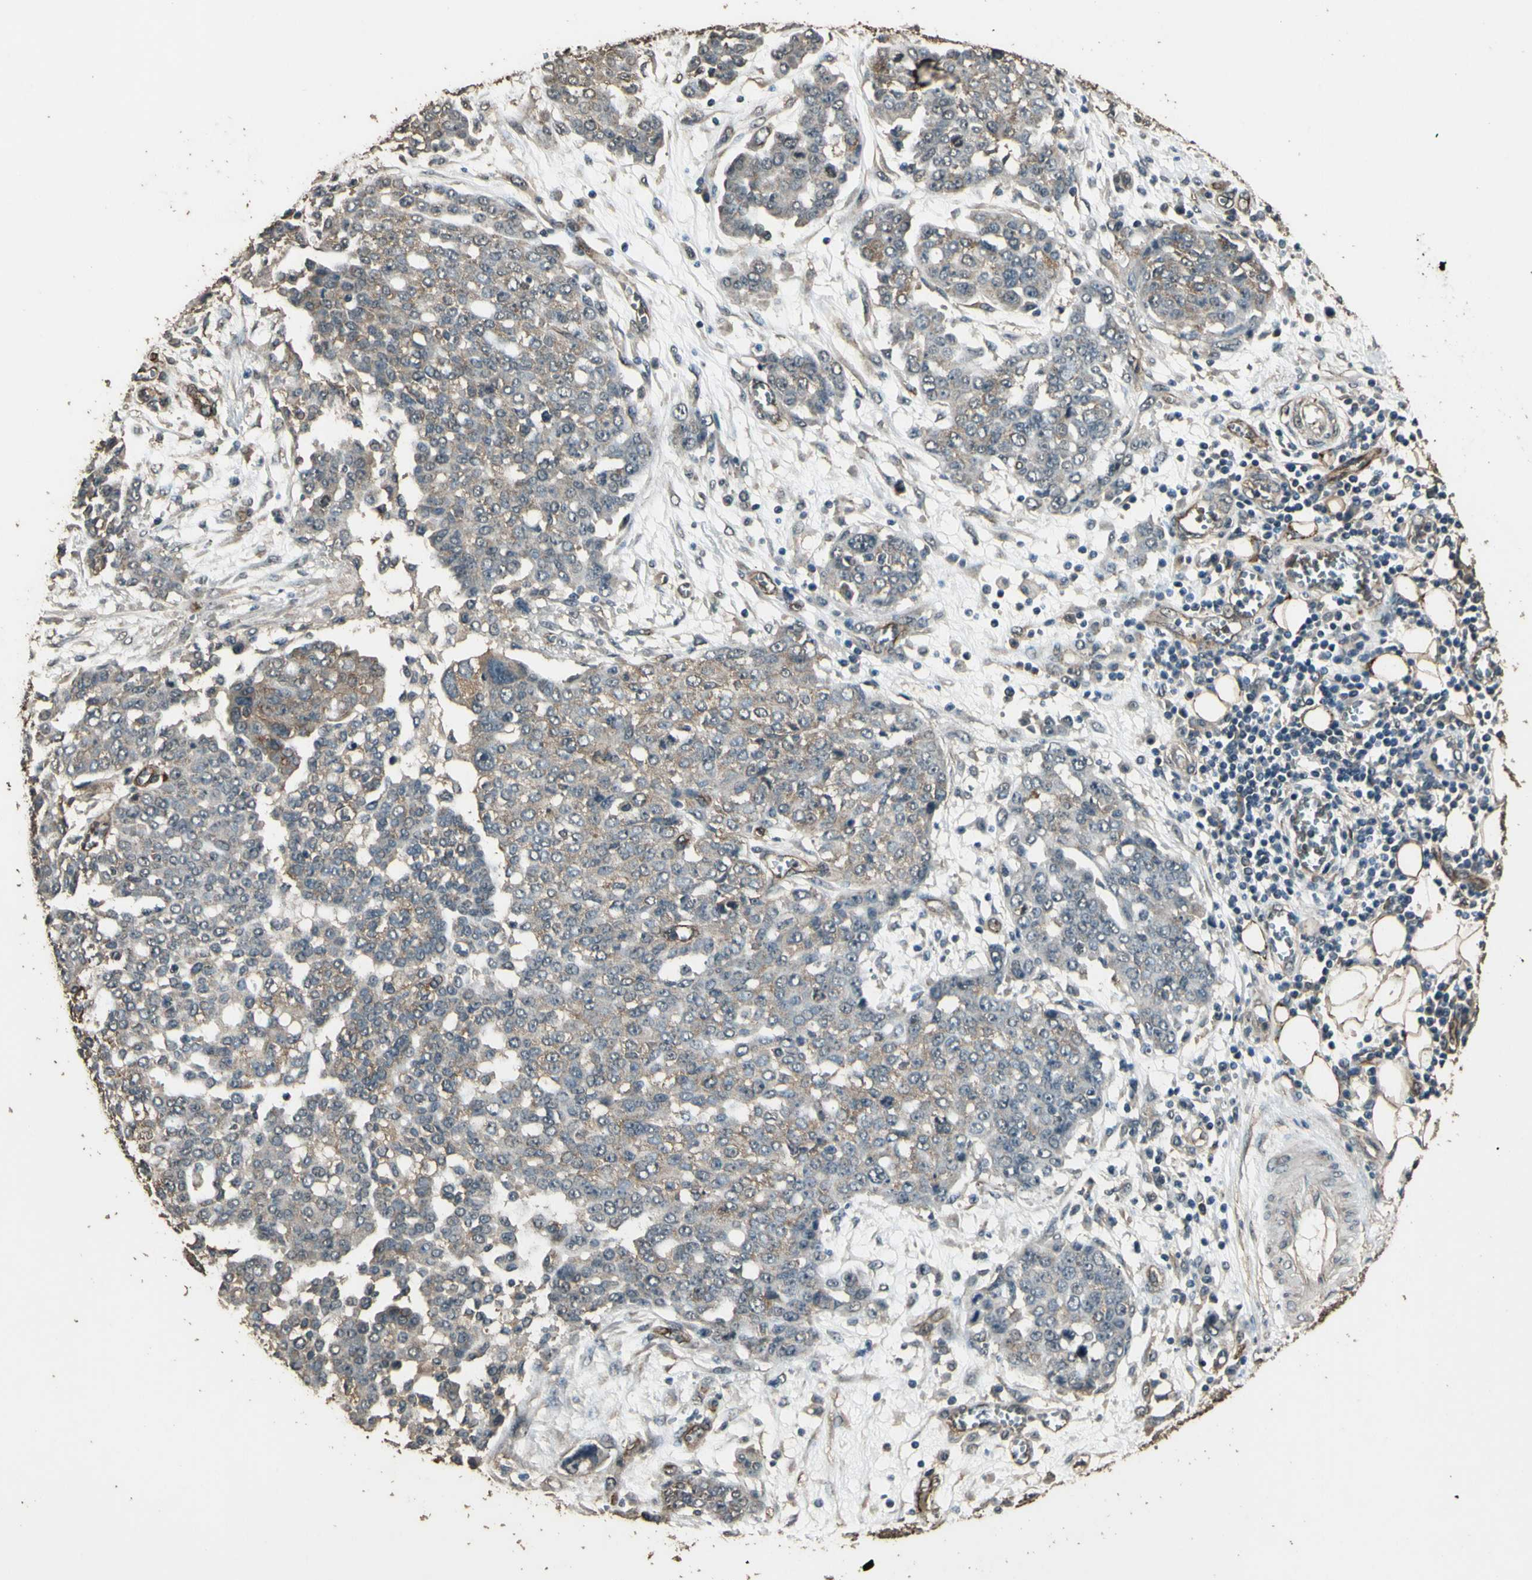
{"staining": {"intensity": "weak", "quantity": ">75%", "location": "cytoplasmic/membranous"}, "tissue": "ovarian cancer", "cell_type": "Tumor cells", "image_type": "cancer", "snomed": [{"axis": "morphology", "description": "Cystadenocarcinoma, serous, NOS"}, {"axis": "topography", "description": "Soft tissue"}, {"axis": "topography", "description": "Ovary"}], "caption": "High-magnification brightfield microscopy of ovarian cancer (serous cystadenocarcinoma) stained with DAB (brown) and counterstained with hematoxylin (blue). tumor cells exhibit weak cytoplasmic/membranous expression is seen in about>75% of cells.", "gene": "TSPO", "patient": {"sex": "female", "age": 57}}